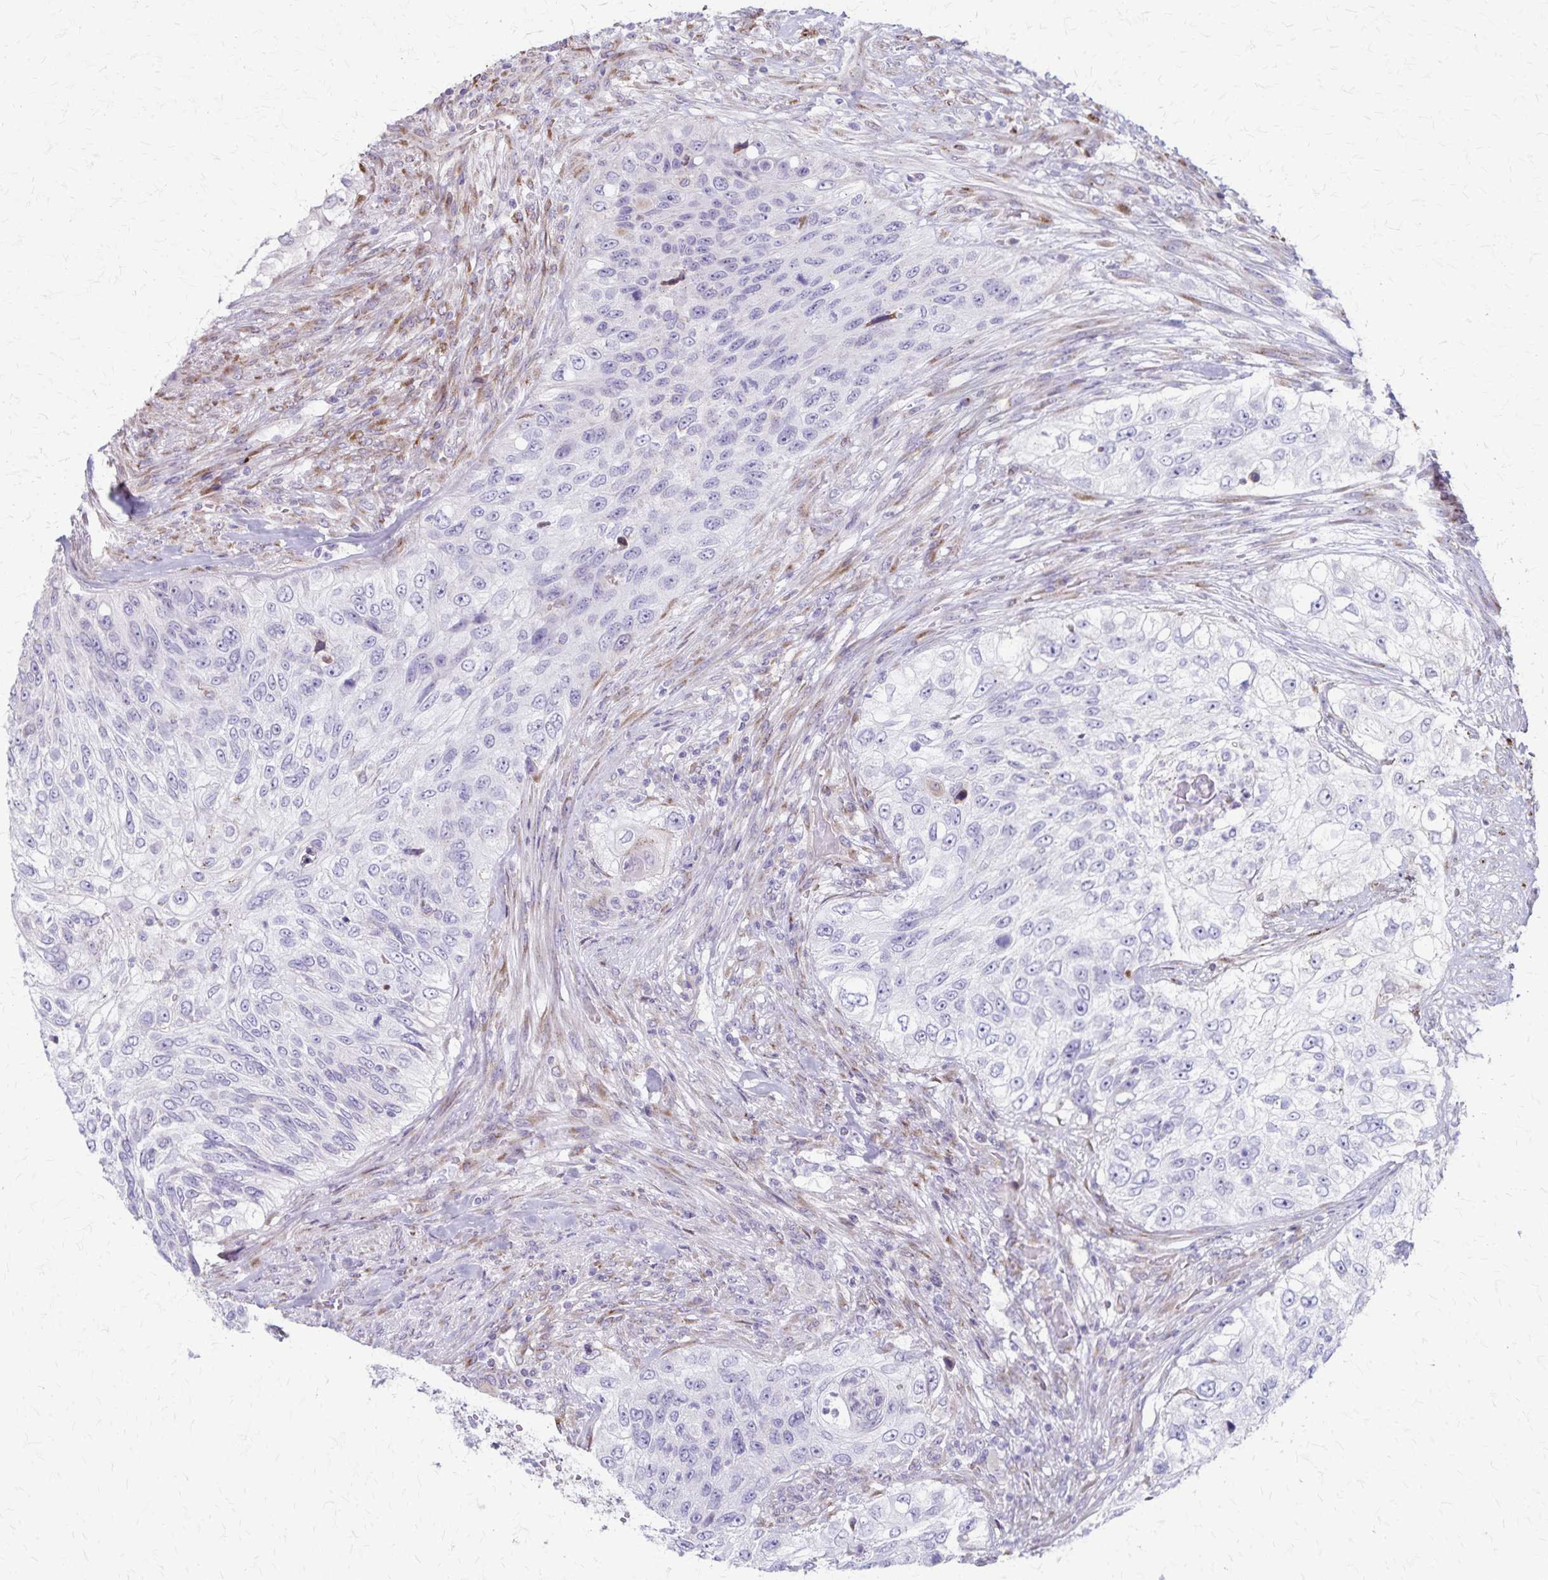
{"staining": {"intensity": "negative", "quantity": "none", "location": "none"}, "tissue": "urothelial cancer", "cell_type": "Tumor cells", "image_type": "cancer", "snomed": [{"axis": "morphology", "description": "Urothelial carcinoma, High grade"}, {"axis": "topography", "description": "Urinary bladder"}], "caption": "A high-resolution micrograph shows immunohistochemistry (IHC) staining of urothelial carcinoma (high-grade), which reveals no significant positivity in tumor cells.", "gene": "MCFD2", "patient": {"sex": "female", "age": 60}}